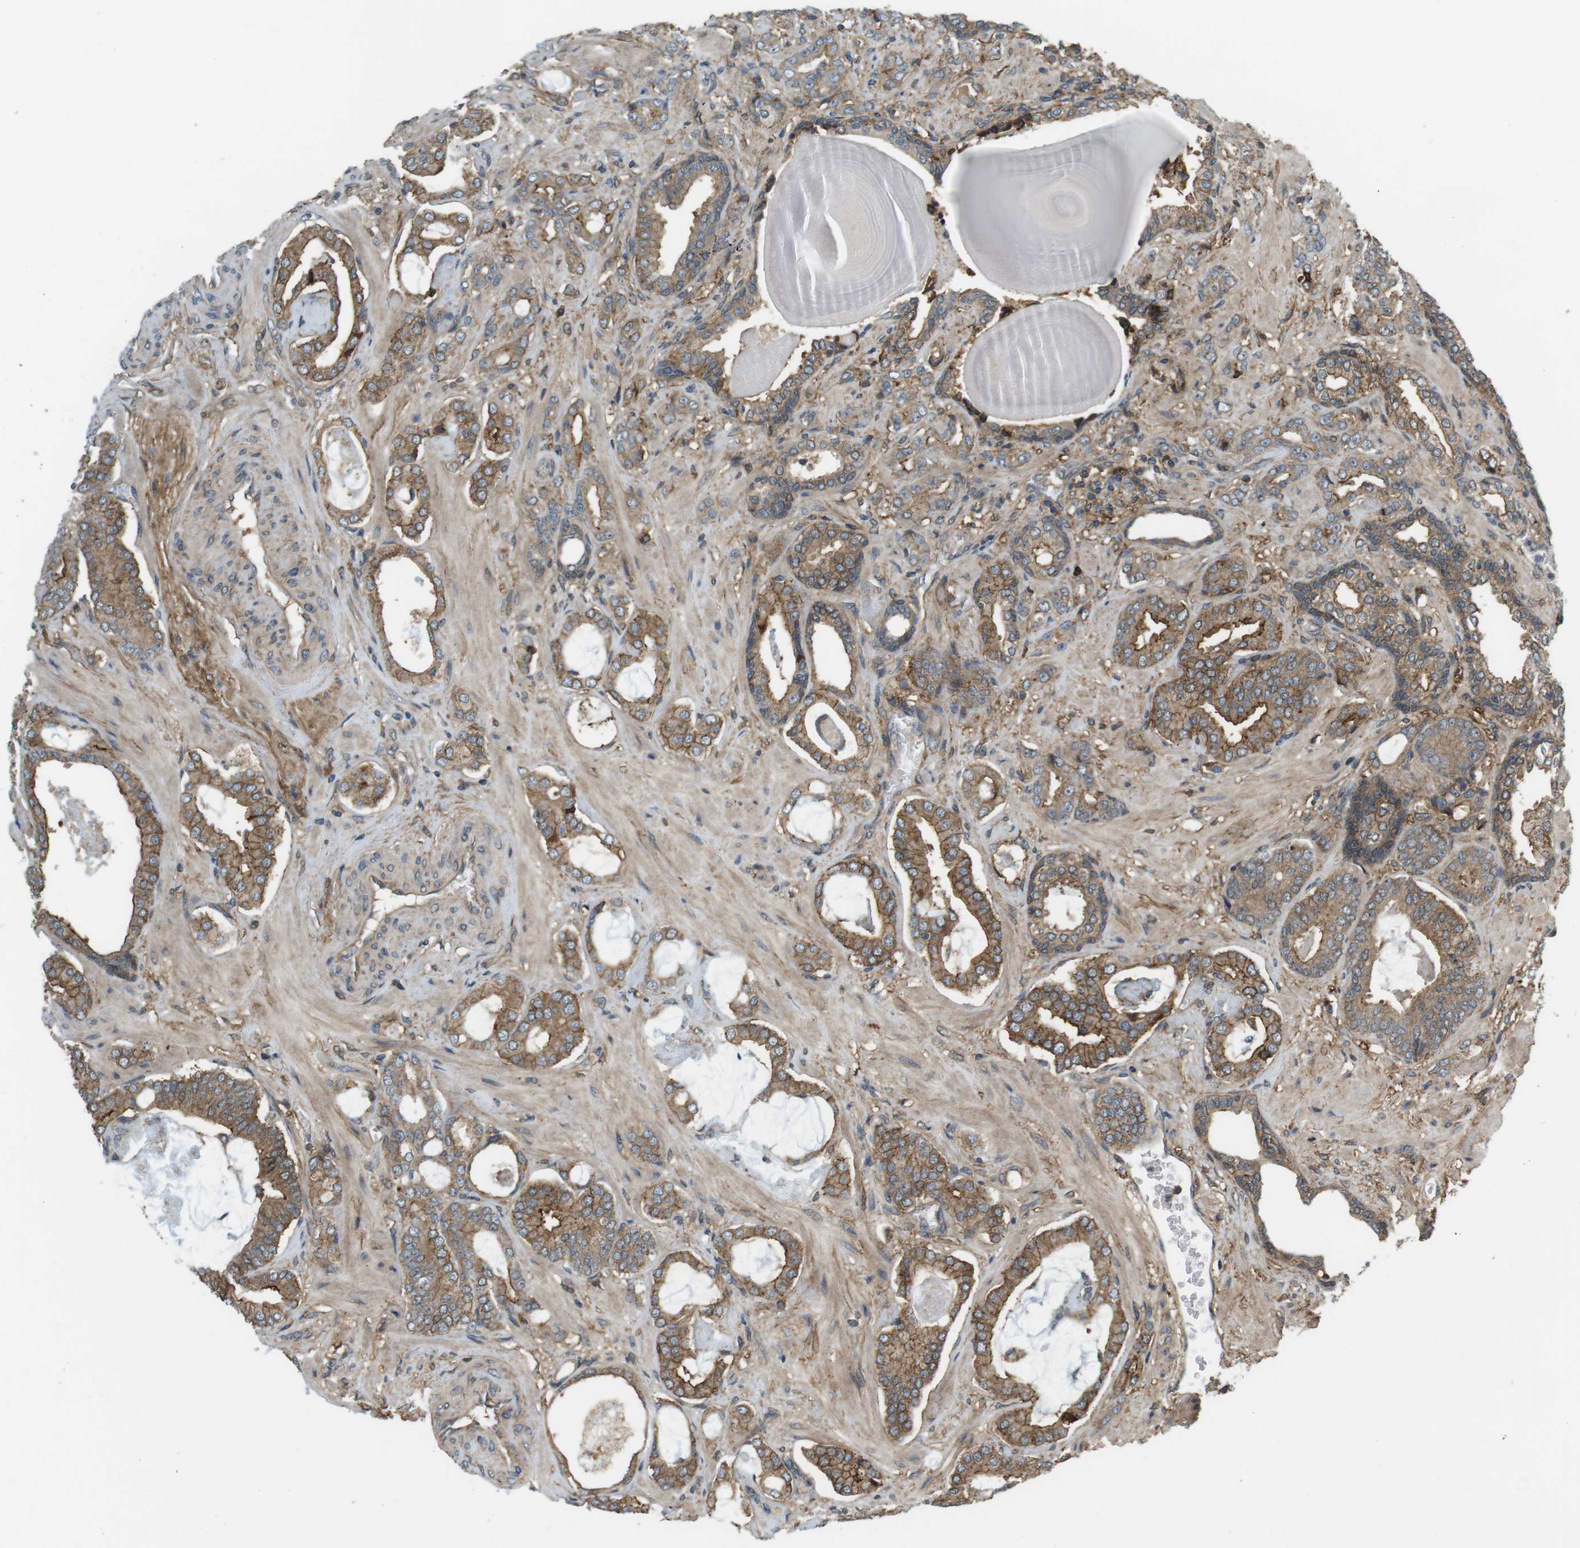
{"staining": {"intensity": "moderate", "quantity": ">75%", "location": "cytoplasmic/membranous"}, "tissue": "prostate cancer", "cell_type": "Tumor cells", "image_type": "cancer", "snomed": [{"axis": "morphology", "description": "Adenocarcinoma, Low grade"}, {"axis": "topography", "description": "Prostate"}], "caption": "A brown stain highlights moderate cytoplasmic/membranous expression of a protein in prostate cancer tumor cells.", "gene": "DDAH2", "patient": {"sex": "male", "age": 53}}